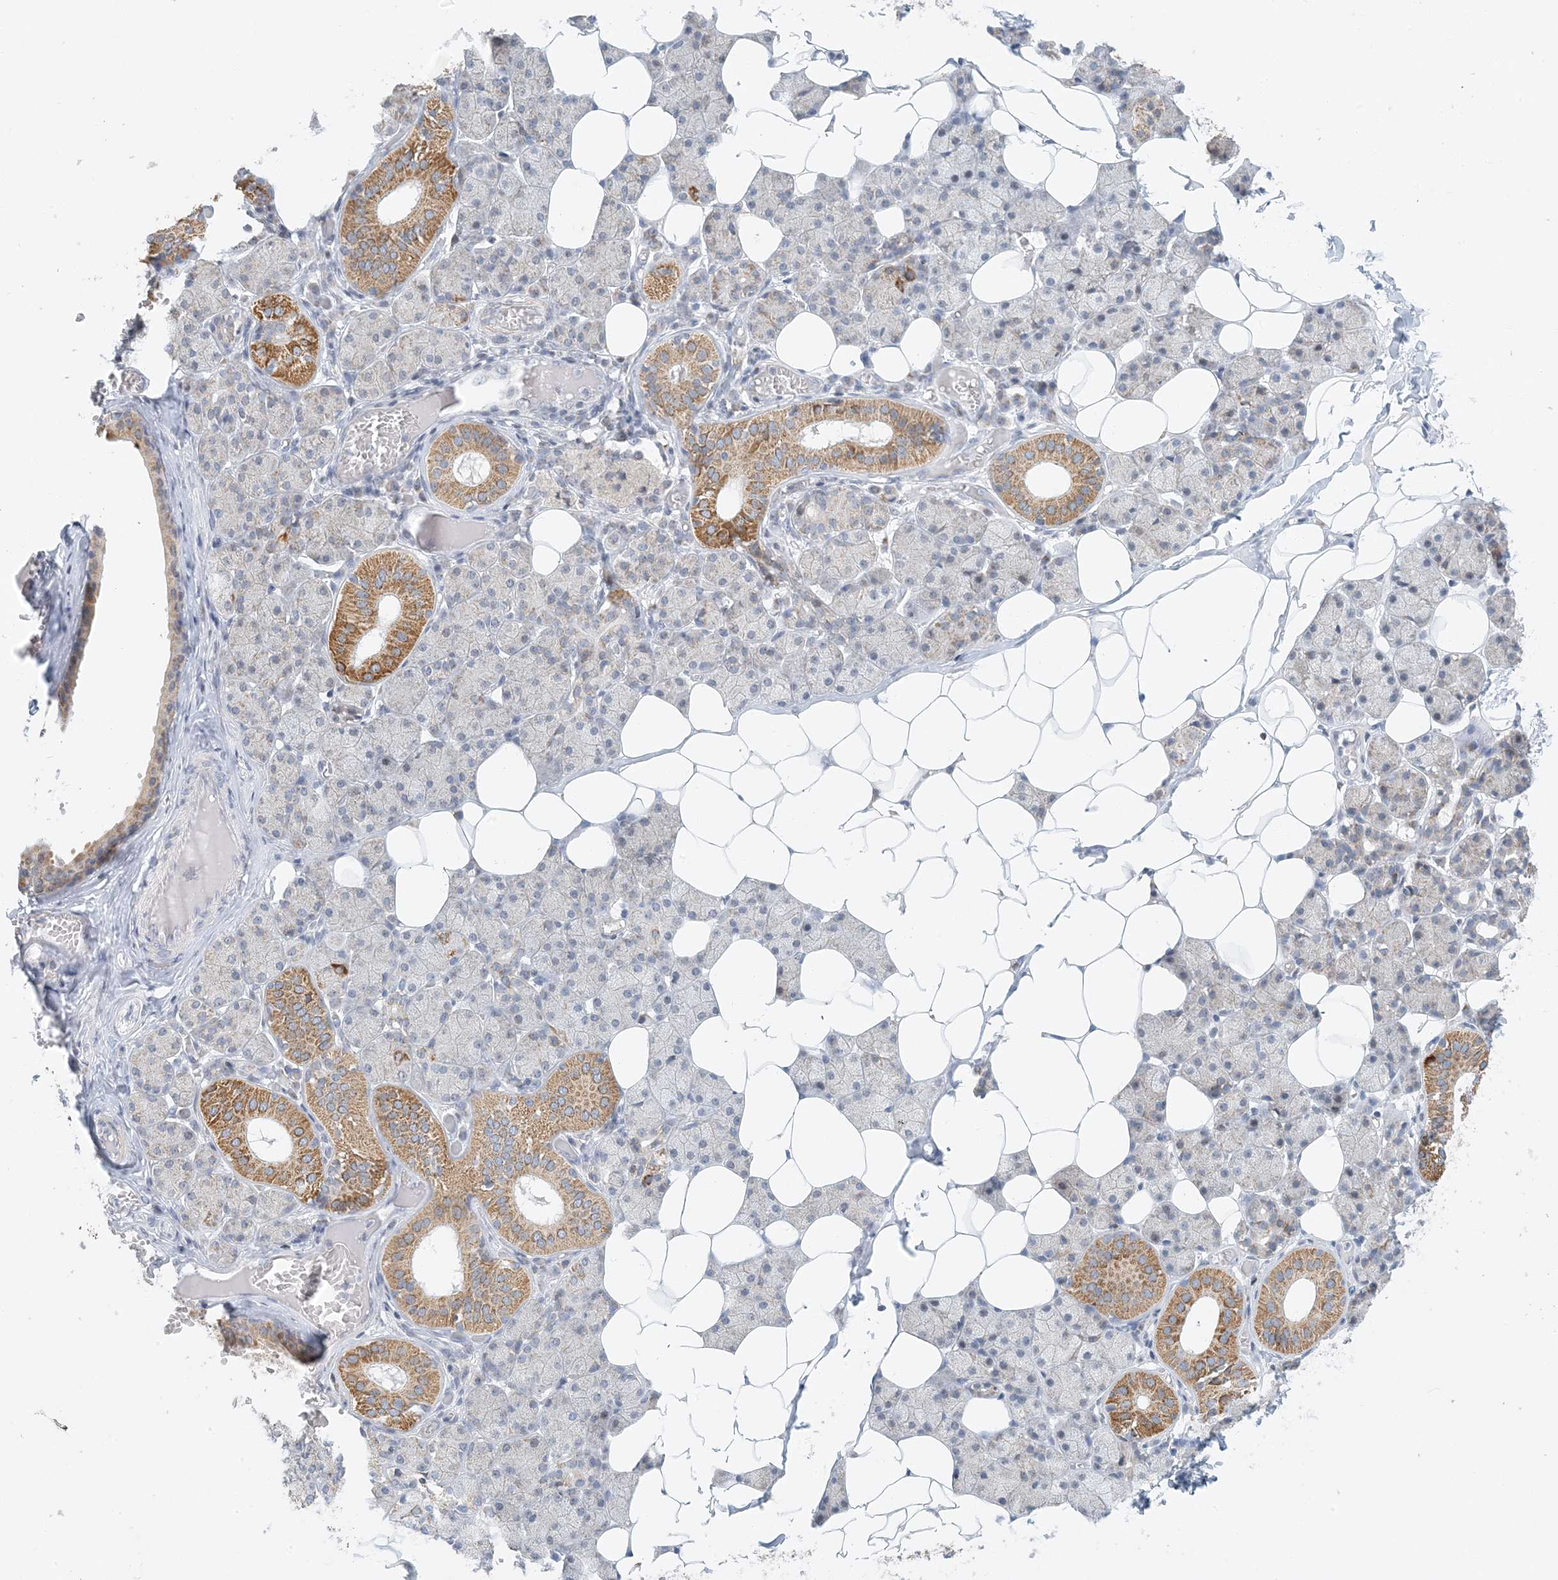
{"staining": {"intensity": "moderate", "quantity": "<25%", "location": "cytoplasmic/membranous"}, "tissue": "salivary gland", "cell_type": "Glandular cells", "image_type": "normal", "snomed": [{"axis": "morphology", "description": "Normal tissue, NOS"}, {"axis": "topography", "description": "Salivary gland"}], "caption": "Glandular cells reveal low levels of moderate cytoplasmic/membranous expression in about <25% of cells in normal human salivary gland. The protein of interest is shown in brown color, while the nuclei are stained blue.", "gene": "BDH1", "patient": {"sex": "female", "age": 33}}